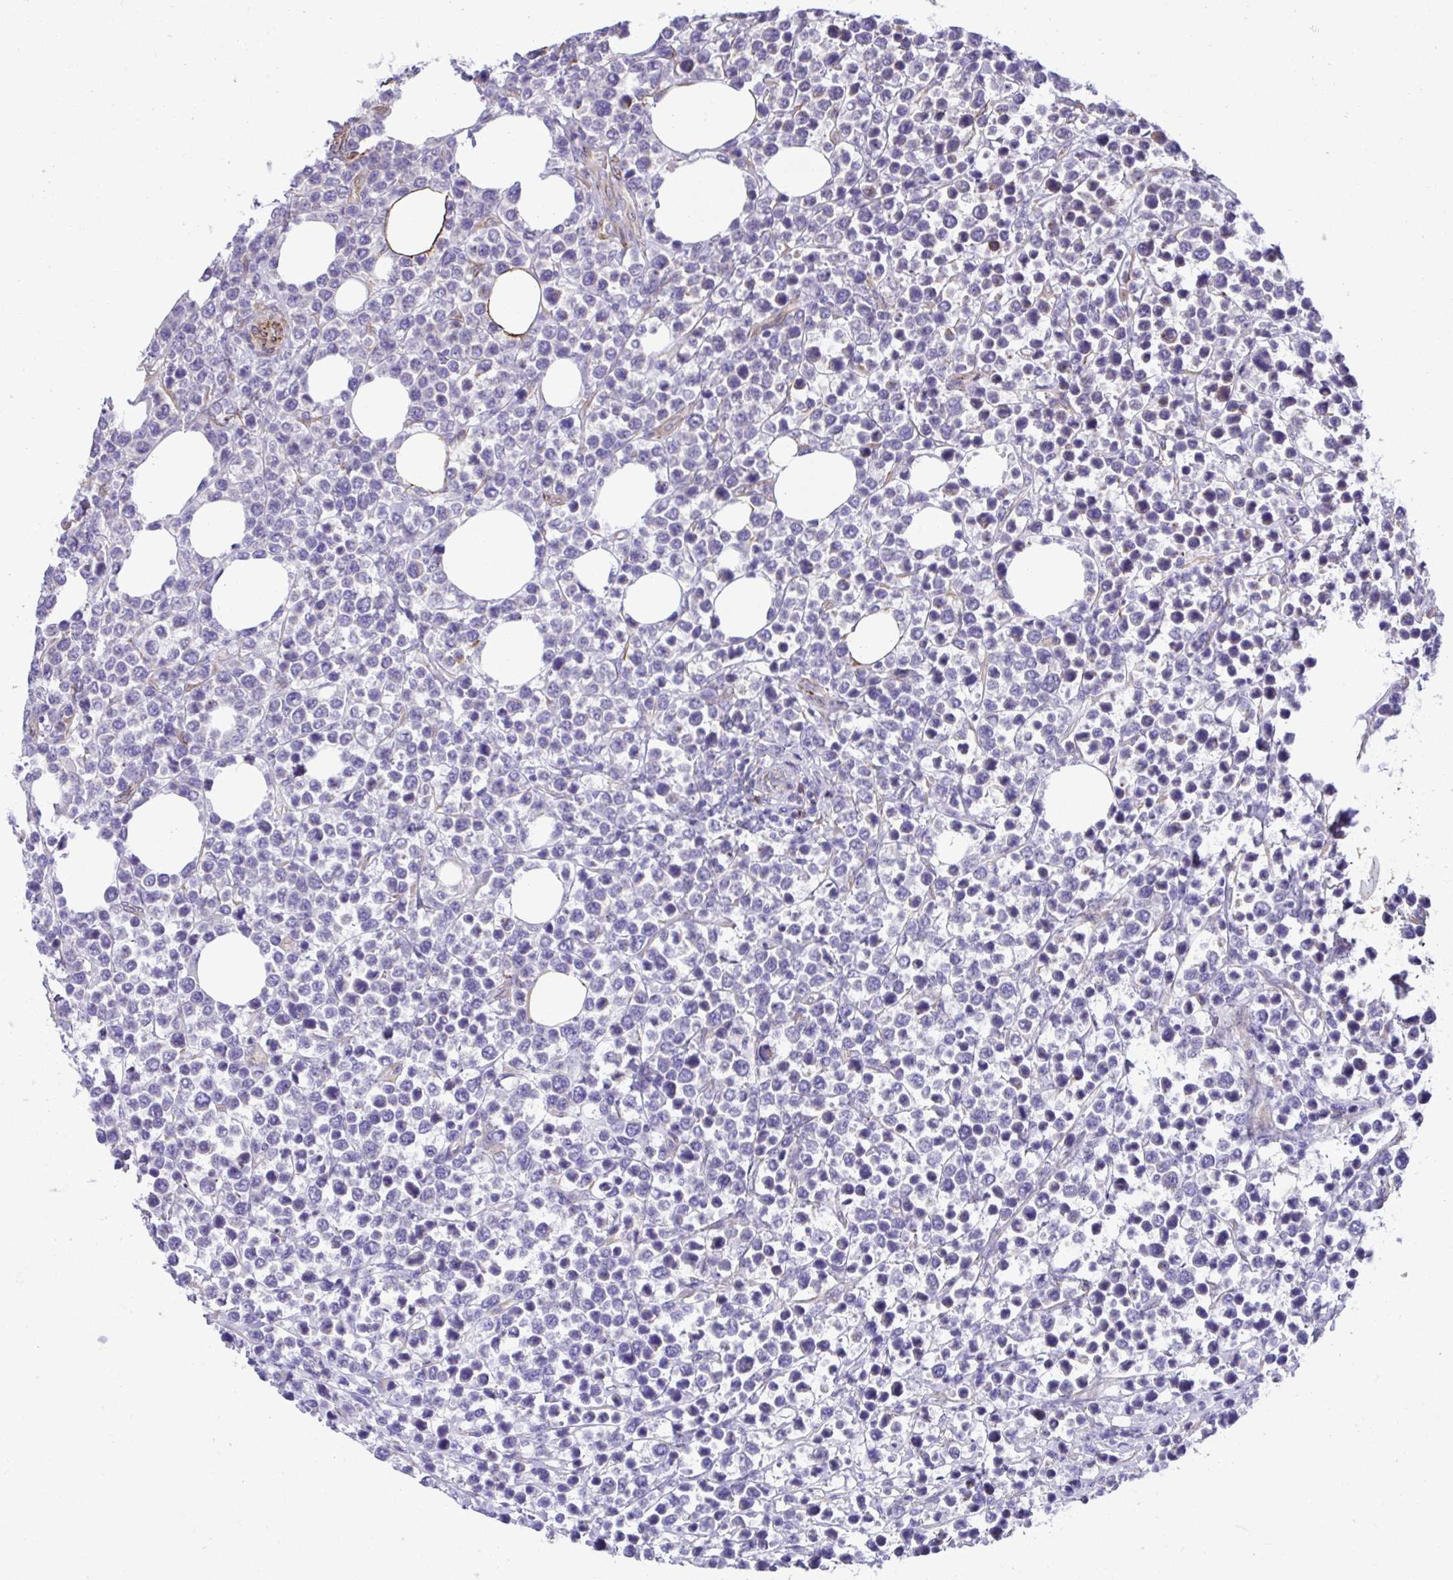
{"staining": {"intensity": "negative", "quantity": "none", "location": "none"}, "tissue": "lymphoma", "cell_type": "Tumor cells", "image_type": "cancer", "snomed": [{"axis": "morphology", "description": "Malignant lymphoma, non-Hodgkin's type, High grade"}, {"axis": "topography", "description": "Soft tissue"}], "caption": "Immunohistochemistry of high-grade malignant lymphoma, non-Hodgkin's type displays no expression in tumor cells.", "gene": "TRIM52", "patient": {"sex": "female", "age": 56}}